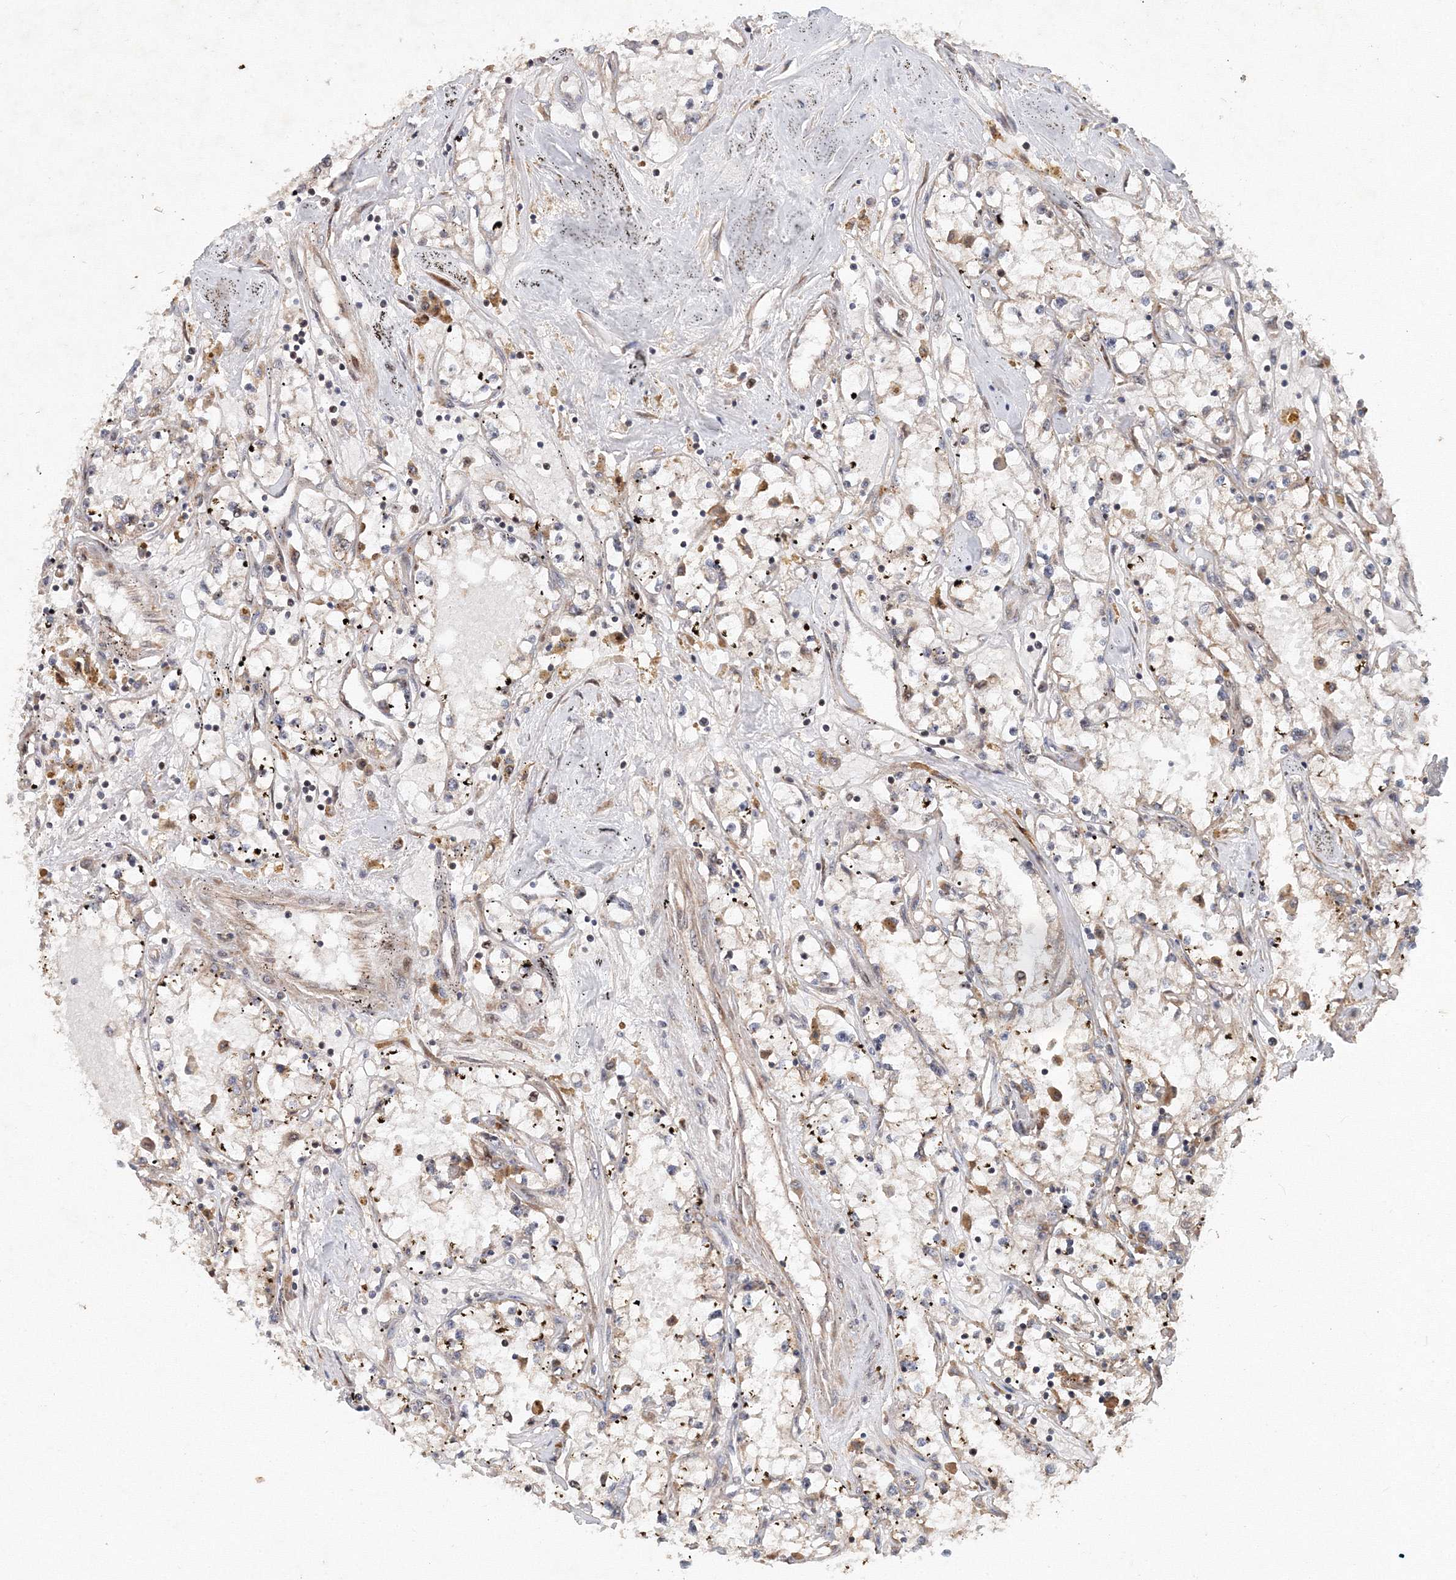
{"staining": {"intensity": "negative", "quantity": "none", "location": "none"}, "tissue": "renal cancer", "cell_type": "Tumor cells", "image_type": "cancer", "snomed": [{"axis": "morphology", "description": "Adenocarcinoma, NOS"}, {"axis": "topography", "description": "Kidney"}], "caption": "A photomicrograph of human renal cancer (adenocarcinoma) is negative for staining in tumor cells.", "gene": "ANKAR", "patient": {"sex": "male", "age": 56}}